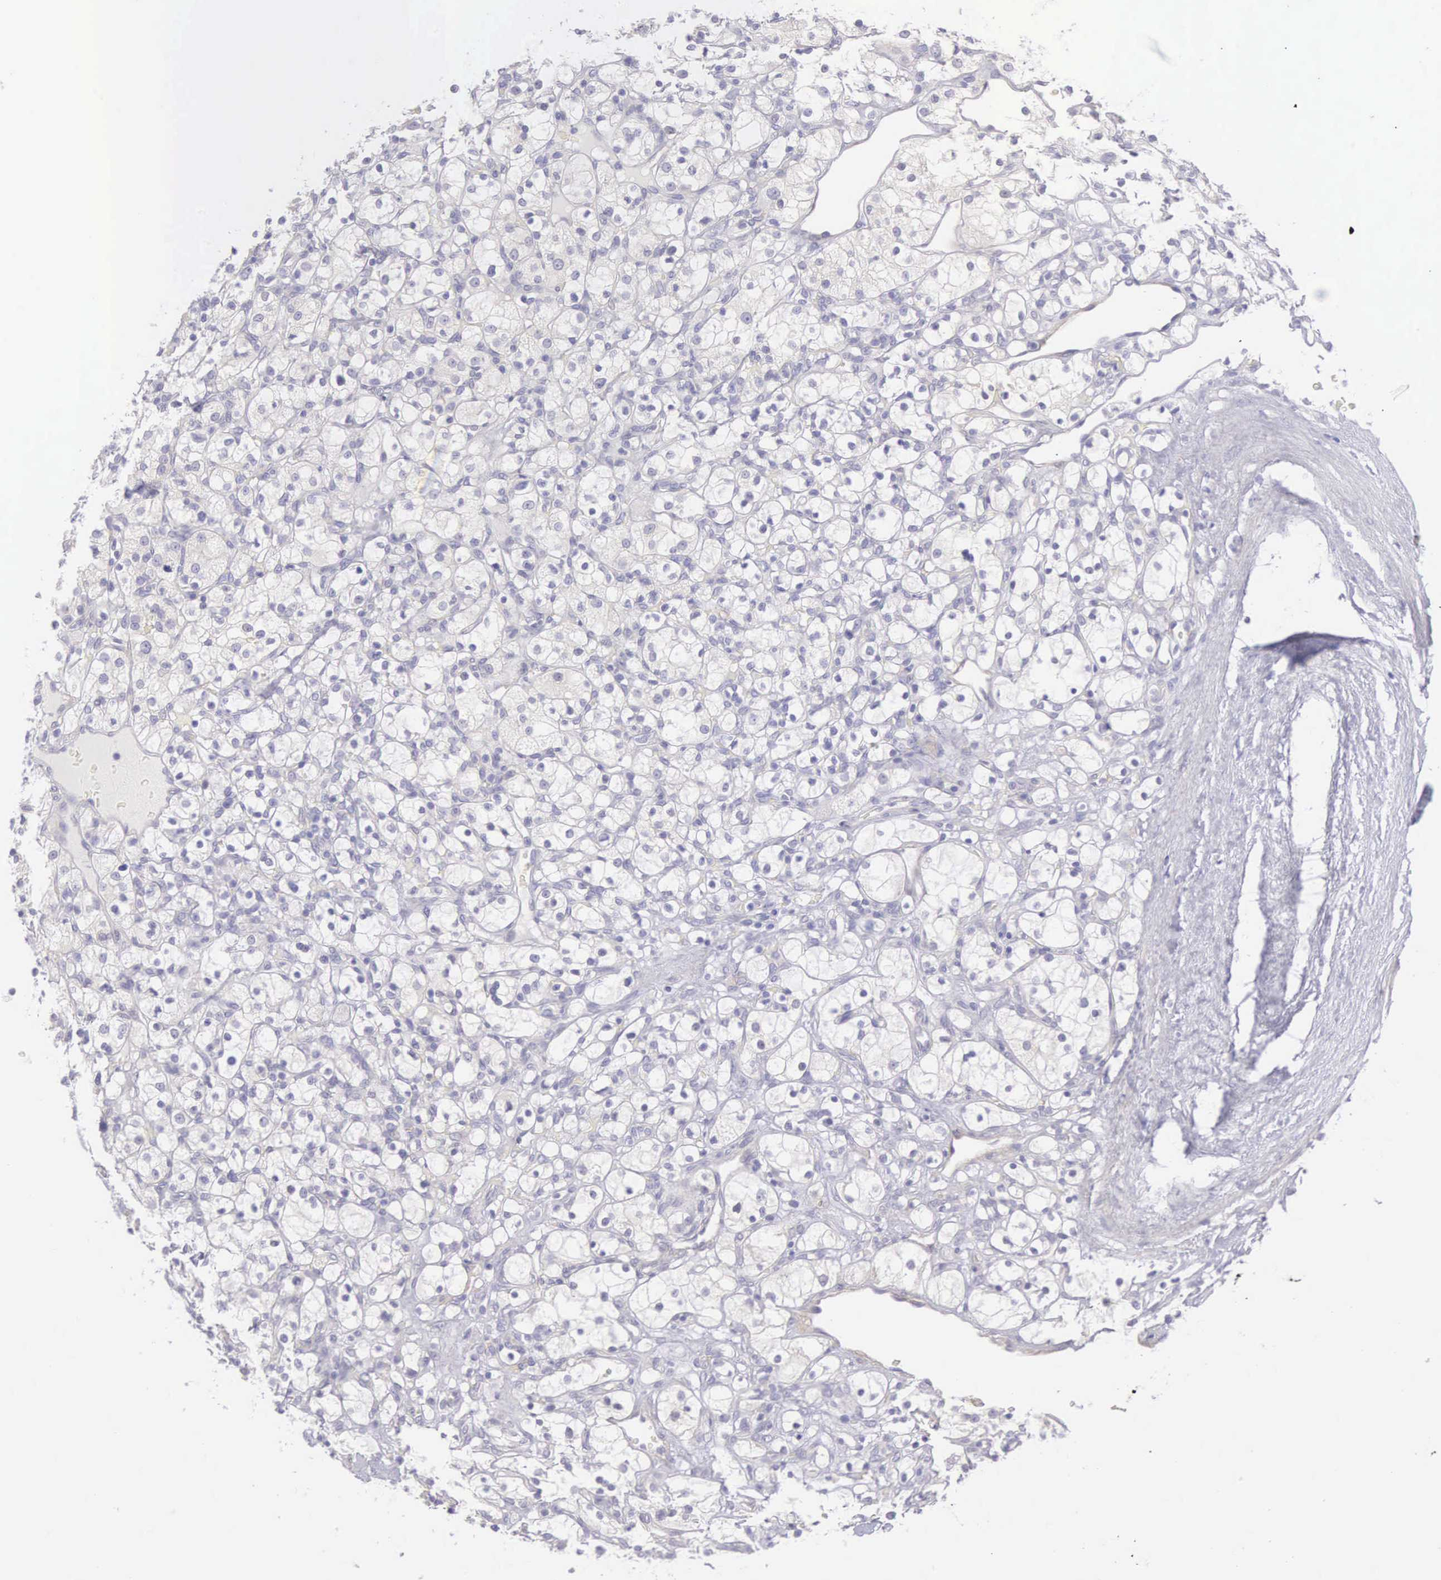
{"staining": {"intensity": "negative", "quantity": "none", "location": "none"}, "tissue": "renal cancer", "cell_type": "Tumor cells", "image_type": "cancer", "snomed": [{"axis": "morphology", "description": "Adenocarcinoma, NOS"}, {"axis": "topography", "description": "Kidney"}], "caption": "Immunohistochemistry (IHC) photomicrograph of adenocarcinoma (renal) stained for a protein (brown), which exhibits no positivity in tumor cells.", "gene": "ARFGAP3", "patient": {"sex": "female", "age": 83}}